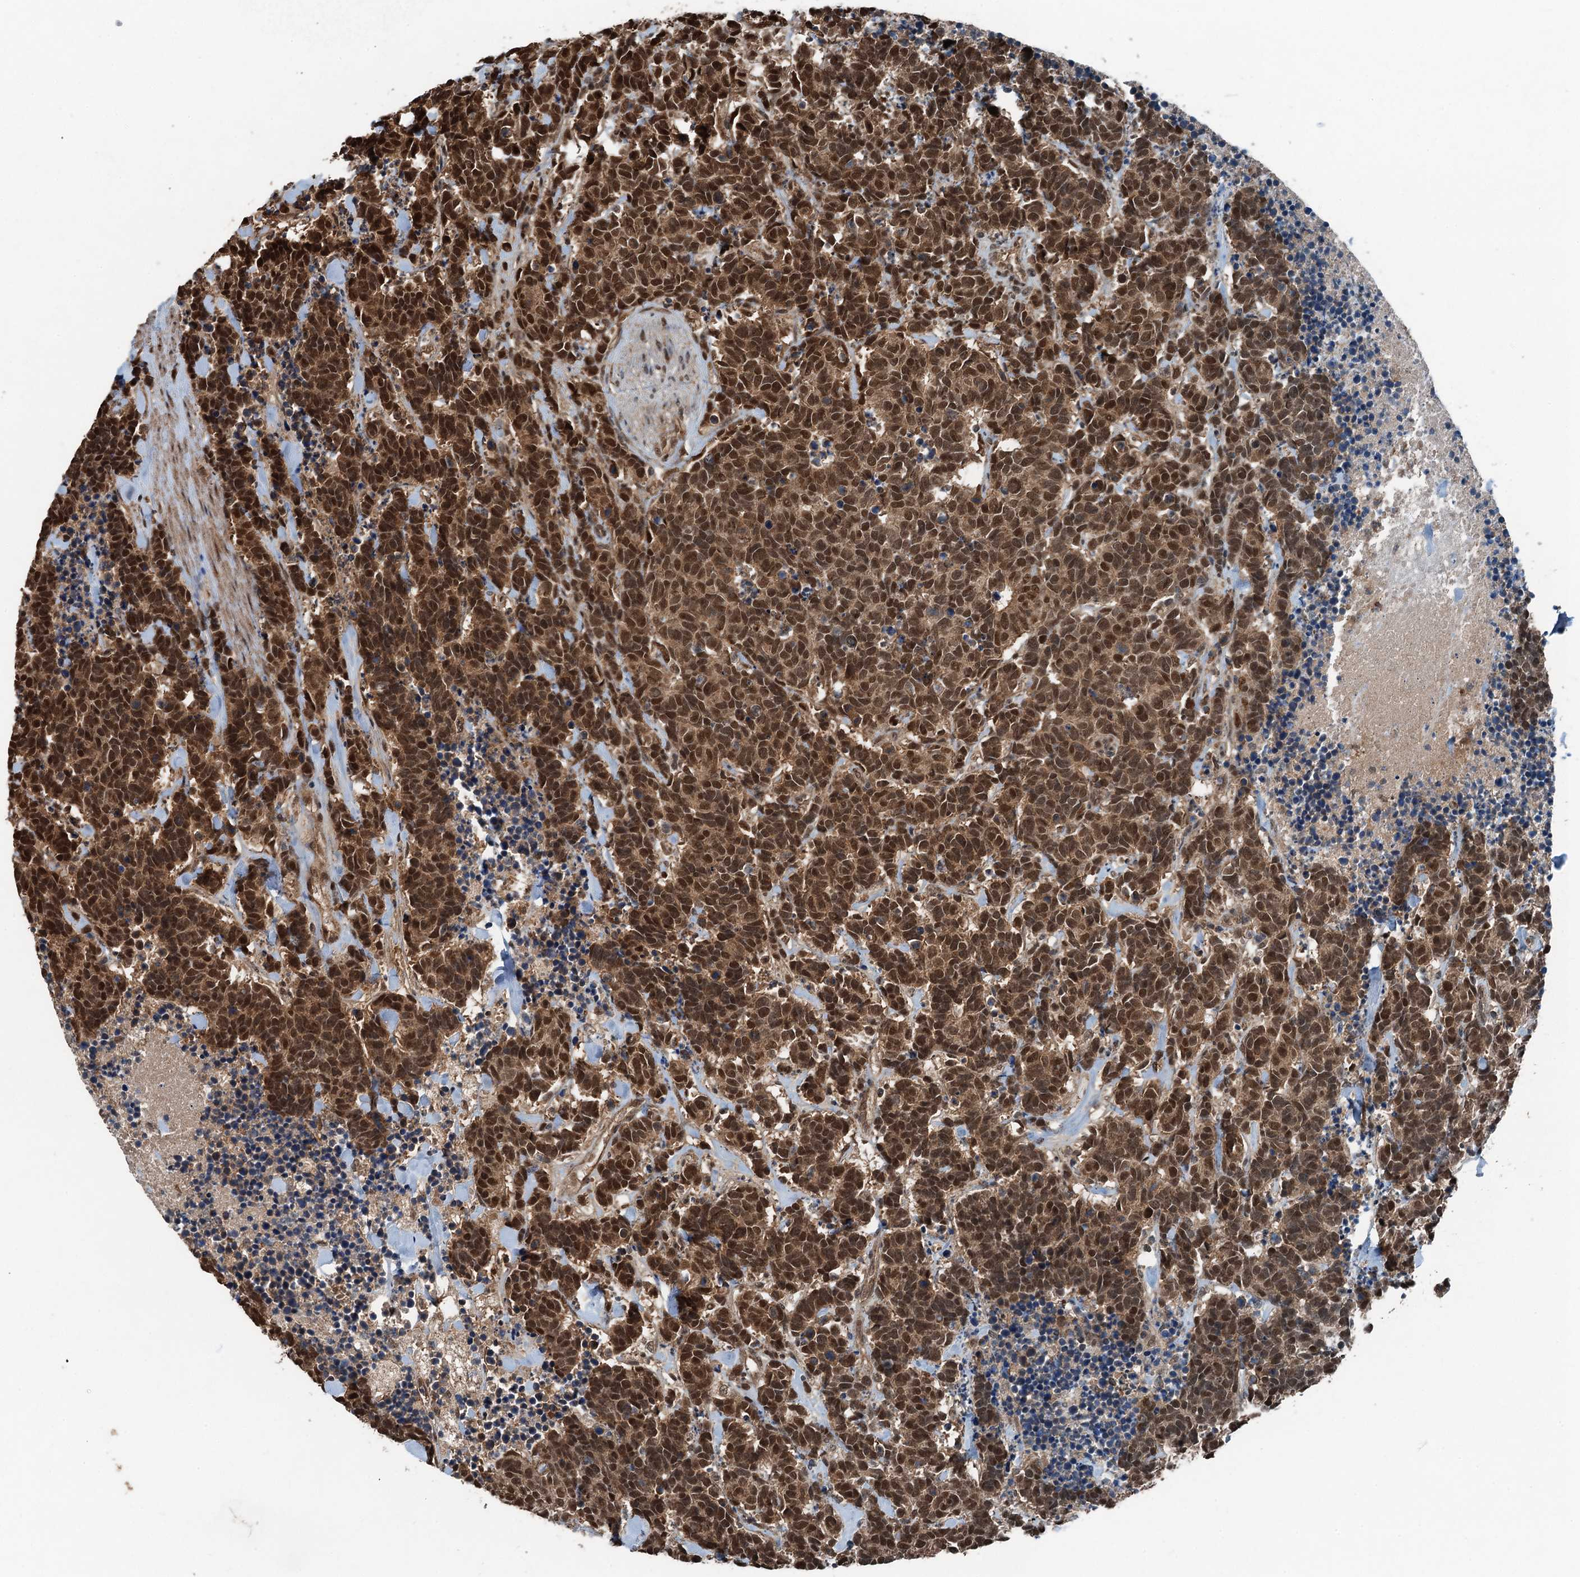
{"staining": {"intensity": "strong", "quantity": ">75%", "location": "cytoplasmic/membranous,nuclear"}, "tissue": "carcinoid", "cell_type": "Tumor cells", "image_type": "cancer", "snomed": [{"axis": "morphology", "description": "Carcinoma, NOS"}, {"axis": "morphology", "description": "Carcinoid, malignant, NOS"}, {"axis": "topography", "description": "Prostate"}], "caption": "IHC image of human carcinoid stained for a protein (brown), which reveals high levels of strong cytoplasmic/membranous and nuclear positivity in approximately >75% of tumor cells.", "gene": "UBXN6", "patient": {"sex": "male", "age": 57}}